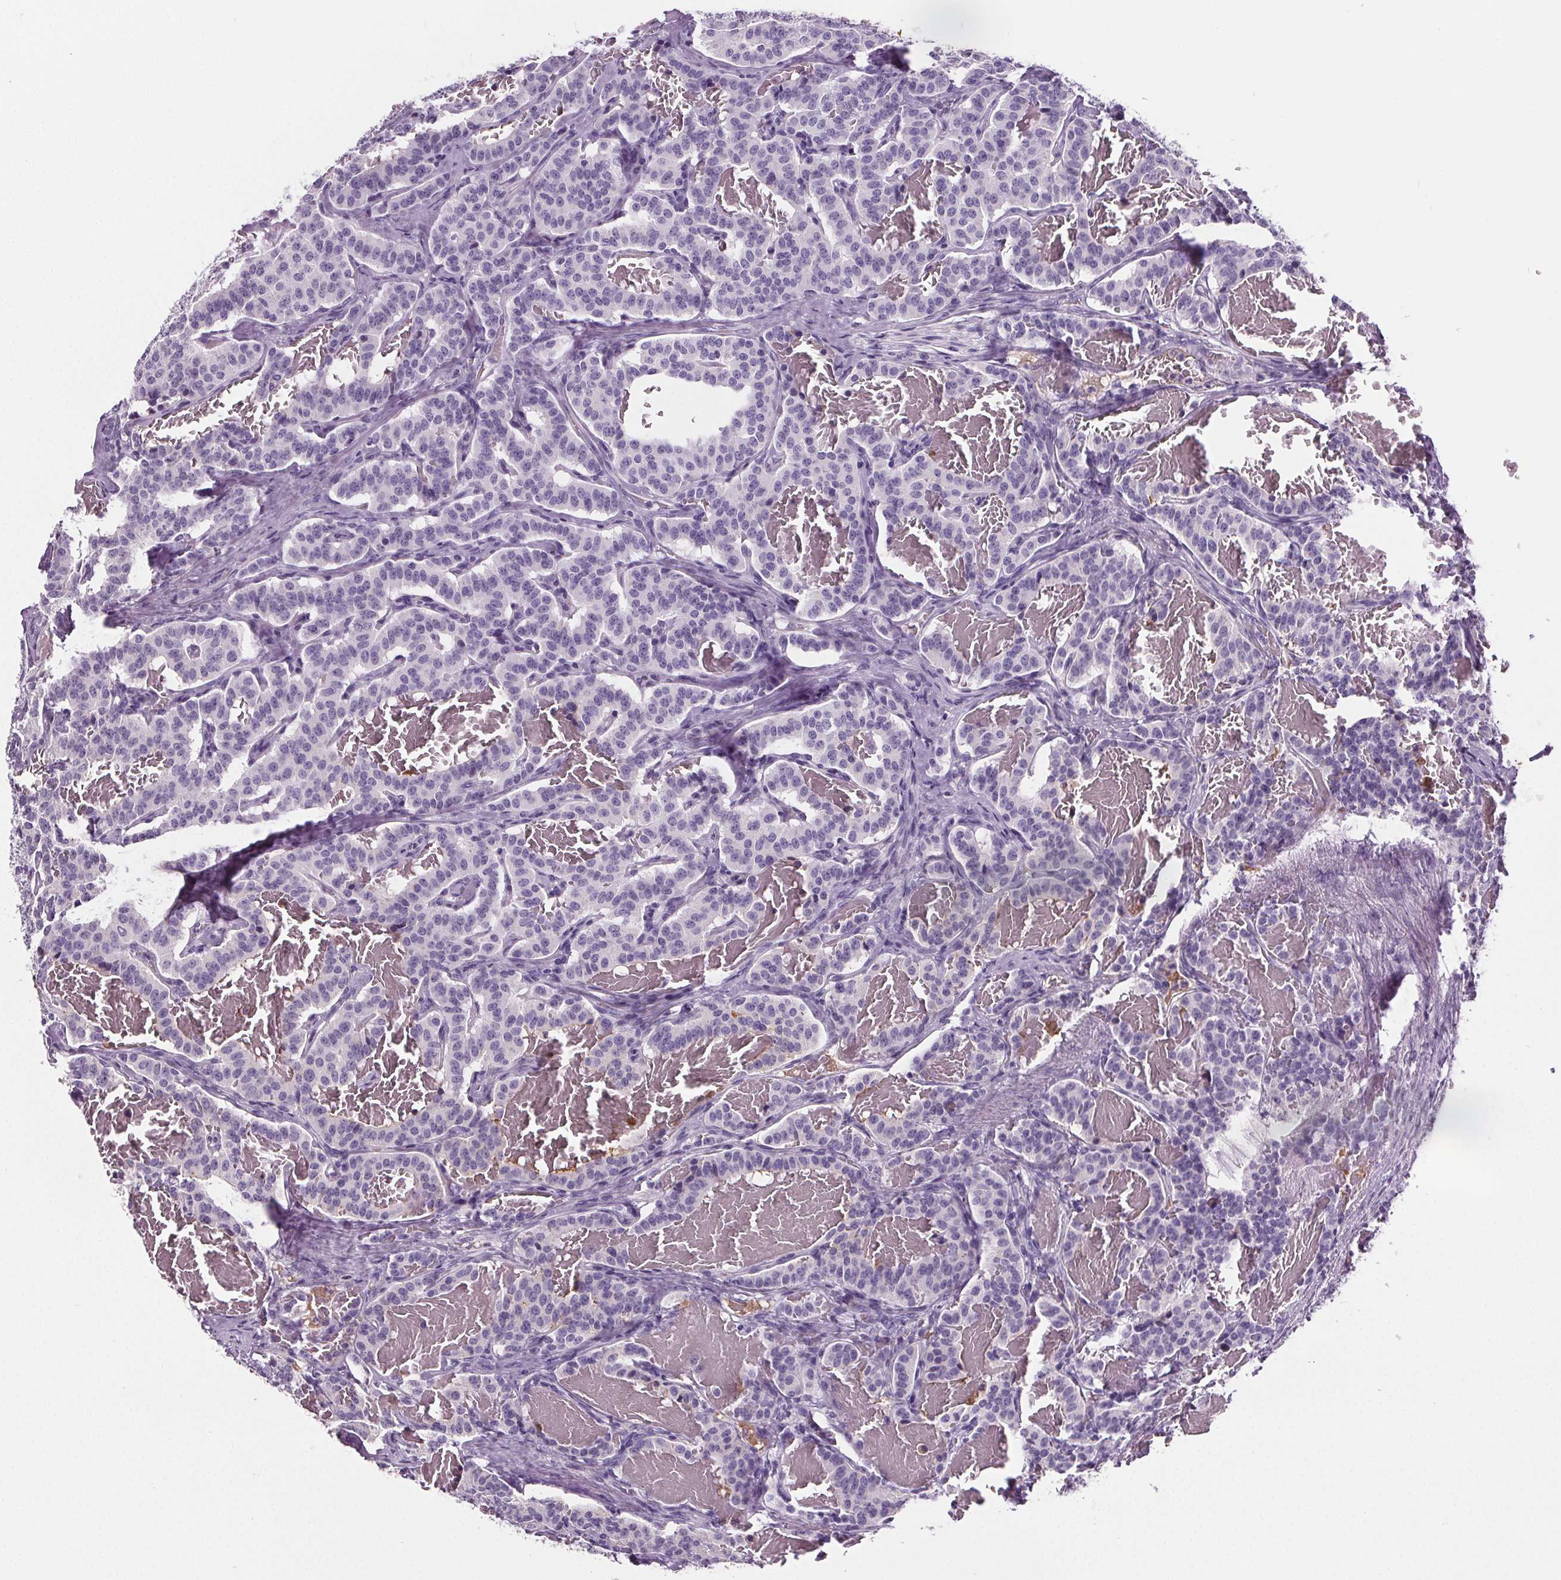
{"staining": {"intensity": "negative", "quantity": "none", "location": "none"}, "tissue": "carcinoid", "cell_type": "Tumor cells", "image_type": "cancer", "snomed": [{"axis": "morphology", "description": "Carcinoid, malignant, NOS"}, {"axis": "topography", "description": "Lung"}], "caption": "DAB immunohistochemical staining of human carcinoid (malignant) shows no significant positivity in tumor cells. (Immunohistochemistry (ihc), brightfield microscopy, high magnification).", "gene": "CD5L", "patient": {"sex": "female", "age": 46}}